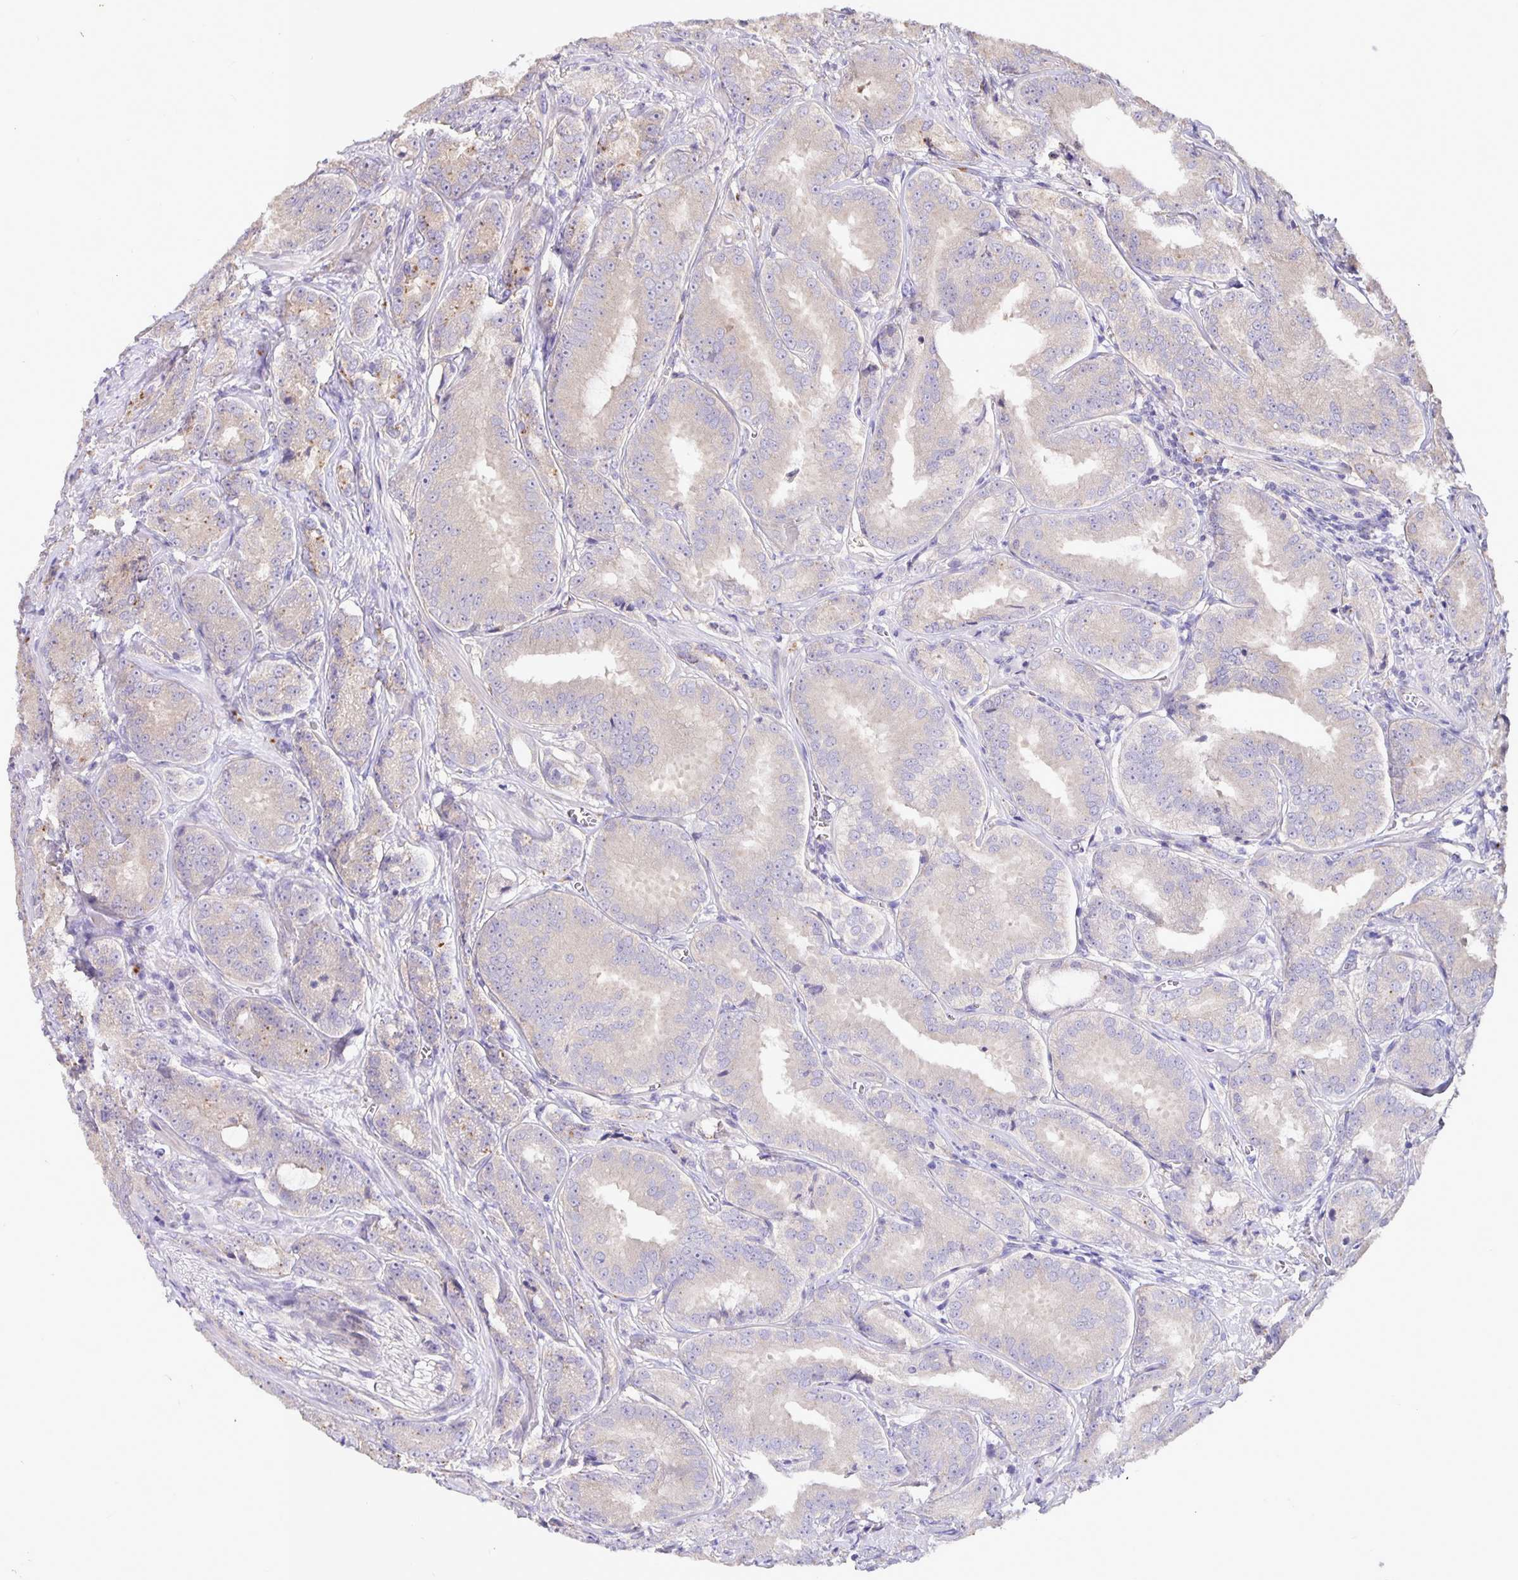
{"staining": {"intensity": "weak", "quantity": "<25%", "location": "cytoplasmic/membranous"}, "tissue": "prostate cancer", "cell_type": "Tumor cells", "image_type": "cancer", "snomed": [{"axis": "morphology", "description": "Adenocarcinoma, High grade"}, {"axis": "topography", "description": "Prostate"}], "caption": "Prostate cancer (adenocarcinoma (high-grade)) stained for a protein using immunohistochemistry exhibits no expression tumor cells.", "gene": "EML6", "patient": {"sex": "male", "age": 64}}